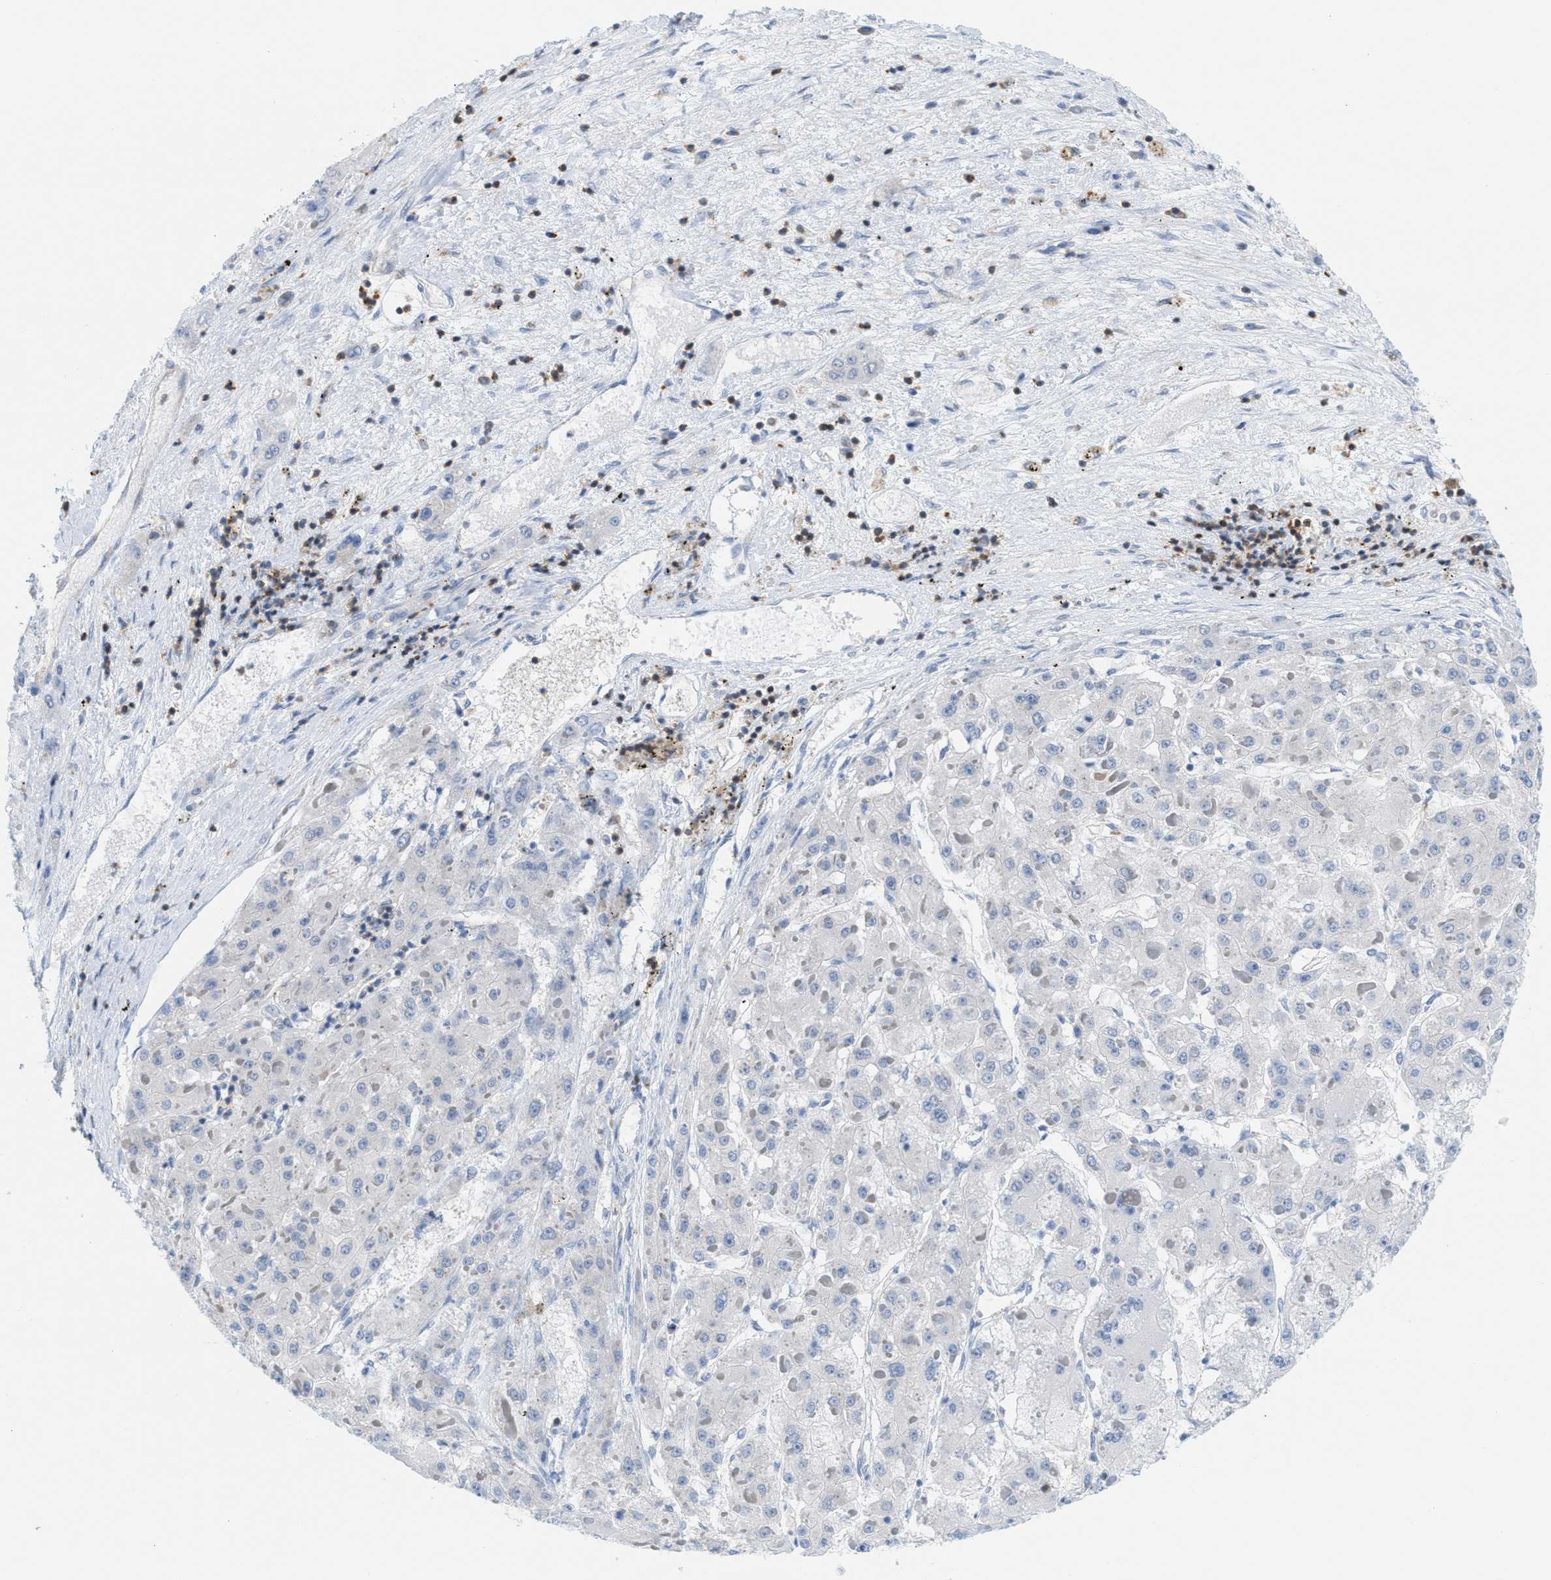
{"staining": {"intensity": "negative", "quantity": "none", "location": "none"}, "tissue": "liver cancer", "cell_type": "Tumor cells", "image_type": "cancer", "snomed": [{"axis": "morphology", "description": "Carcinoma, Hepatocellular, NOS"}, {"axis": "topography", "description": "Liver"}], "caption": "A micrograph of human liver hepatocellular carcinoma is negative for staining in tumor cells.", "gene": "IL16", "patient": {"sex": "female", "age": 73}}